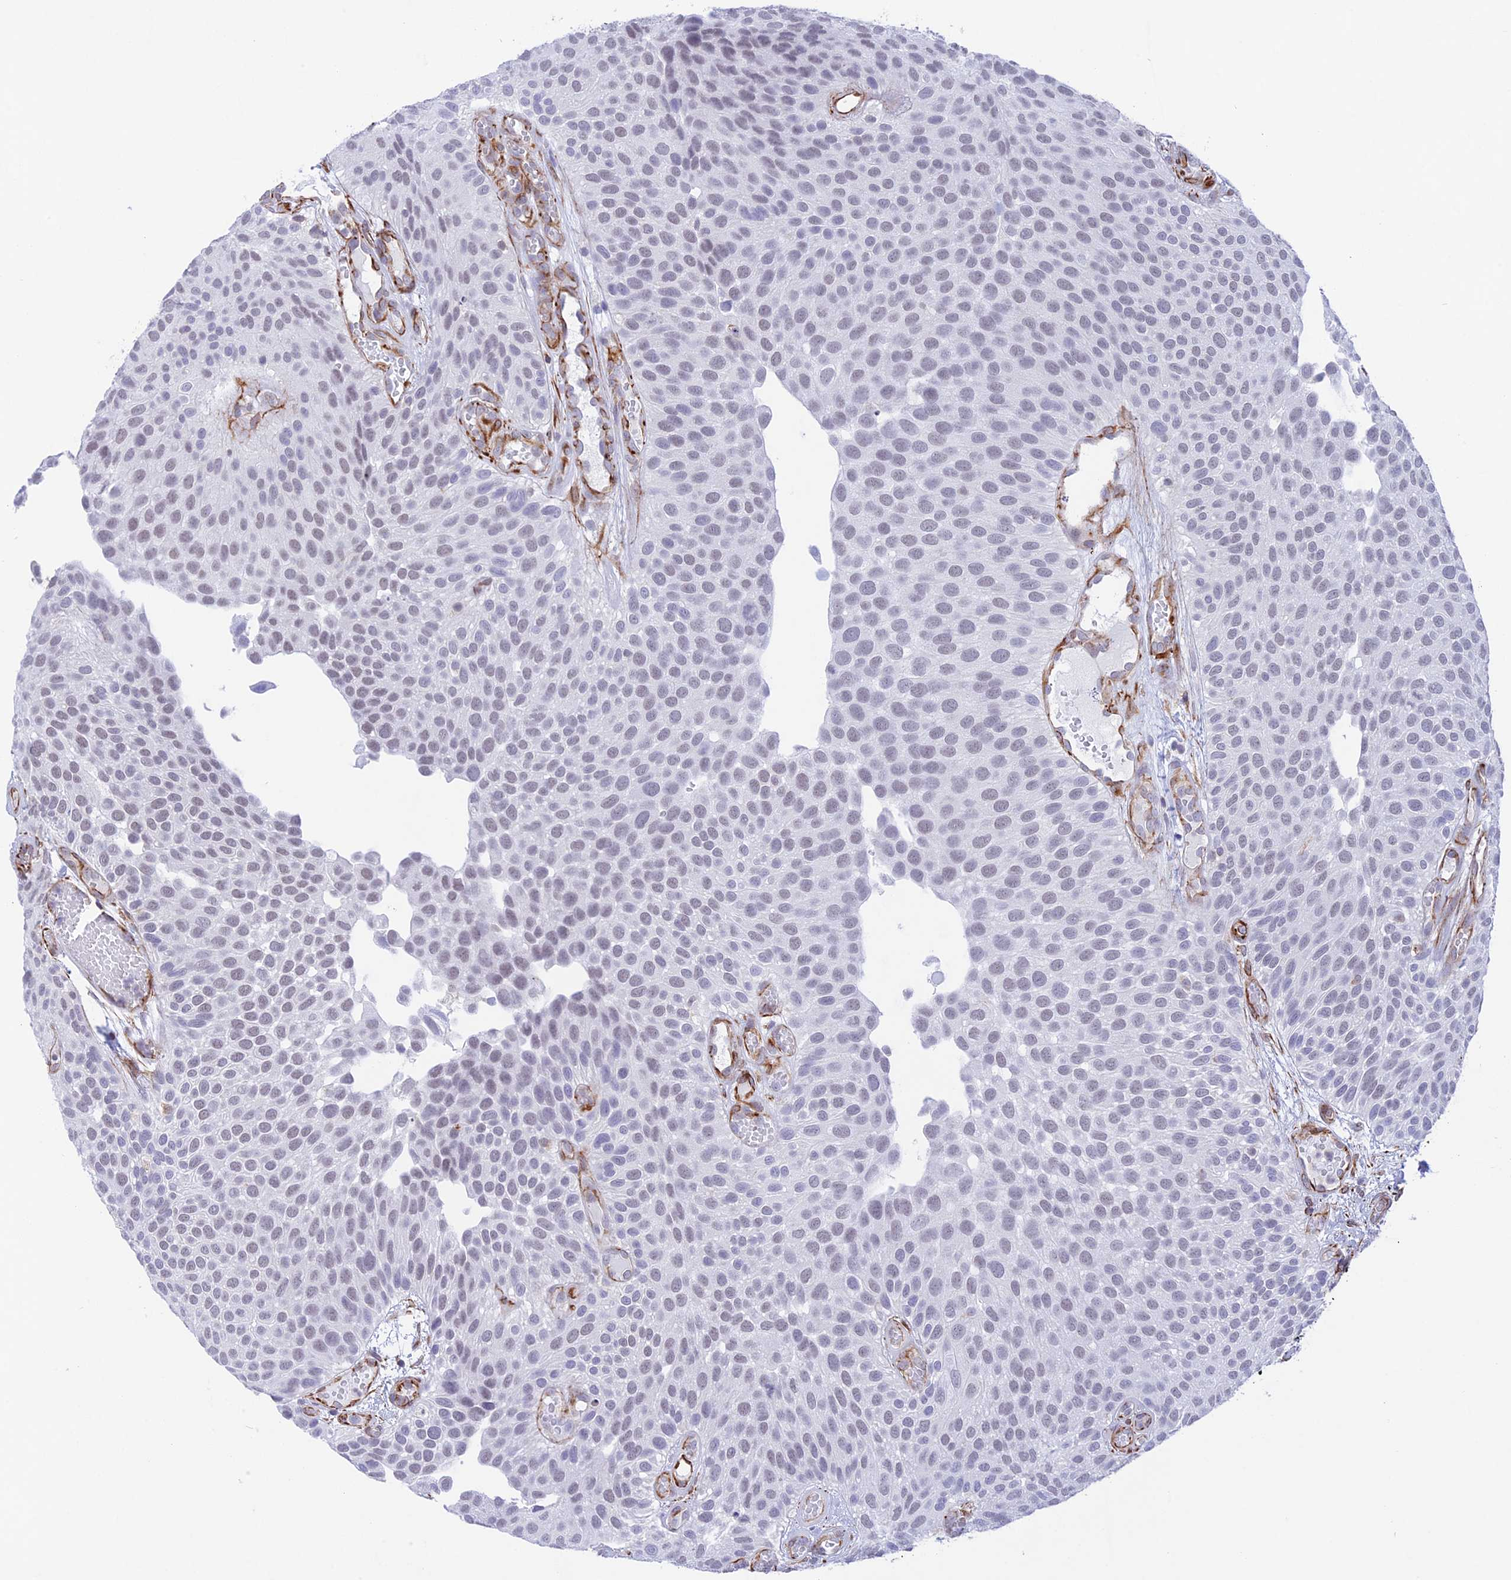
{"staining": {"intensity": "weak", "quantity": "<25%", "location": "nuclear"}, "tissue": "urothelial cancer", "cell_type": "Tumor cells", "image_type": "cancer", "snomed": [{"axis": "morphology", "description": "Urothelial carcinoma, Low grade"}, {"axis": "topography", "description": "Urinary bladder"}], "caption": "High power microscopy micrograph of an immunohistochemistry (IHC) image of urothelial carcinoma (low-grade), revealing no significant positivity in tumor cells.", "gene": "ZNF652", "patient": {"sex": "male", "age": 89}}